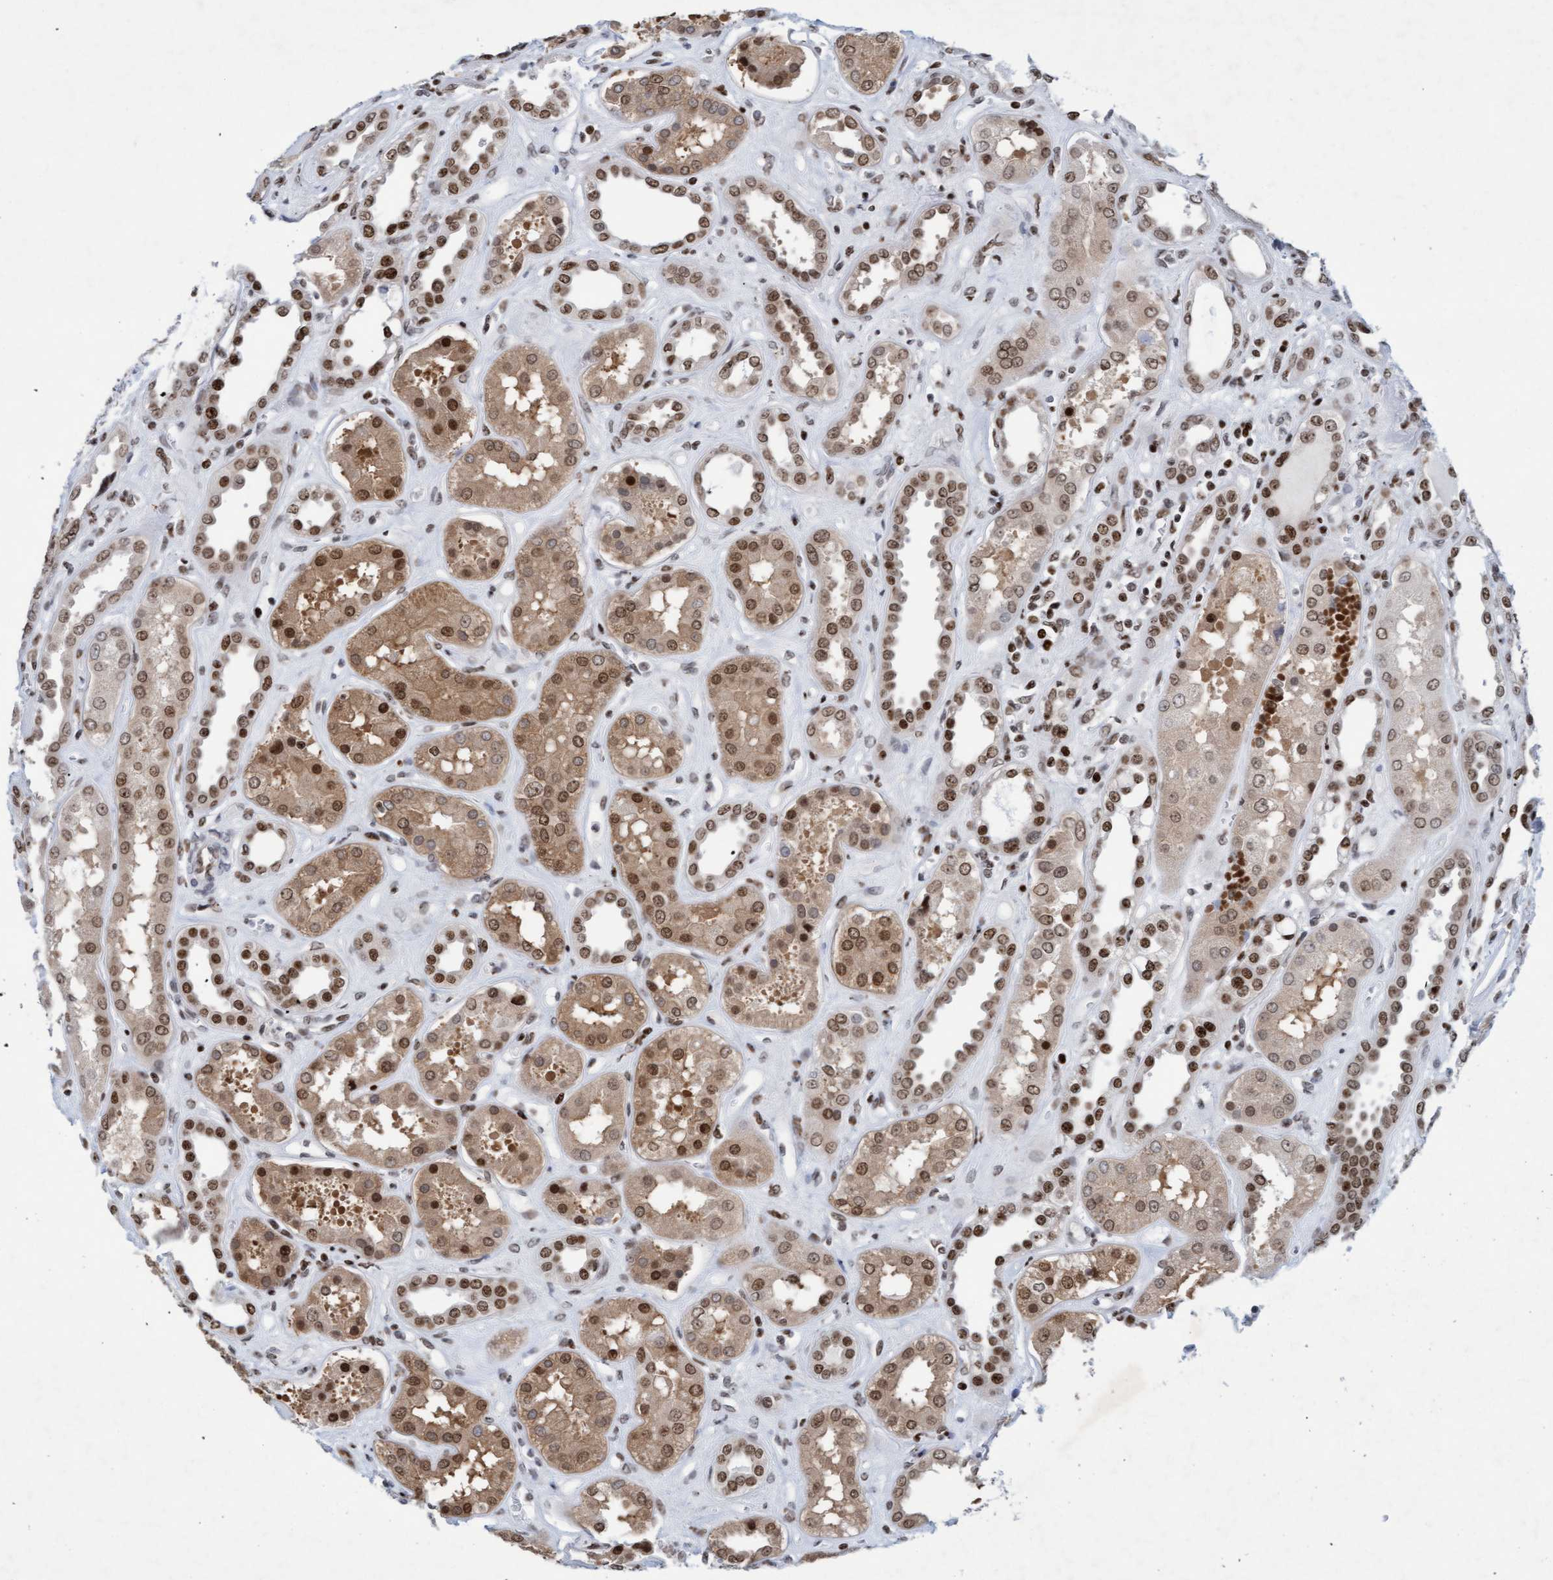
{"staining": {"intensity": "weak", "quantity": ">75%", "location": "nuclear"}, "tissue": "kidney", "cell_type": "Cells in glomeruli", "image_type": "normal", "snomed": [{"axis": "morphology", "description": "Normal tissue, NOS"}, {"axis": "topography", "description": "Kidney"}], "caption": "DAB (3,3'-diaminobenzidine) immunohistochemical staining of unremarkable kidney exhibits weak nuclear protein positivity in approximately >75% of cells in glomeruli. Using DAB (brown) and hematoxylin (blue) stains, captured at high magnification using brightfield microscopy.", "gene": "GLRX2", "patient": {"sex": "male", "age": 59}}